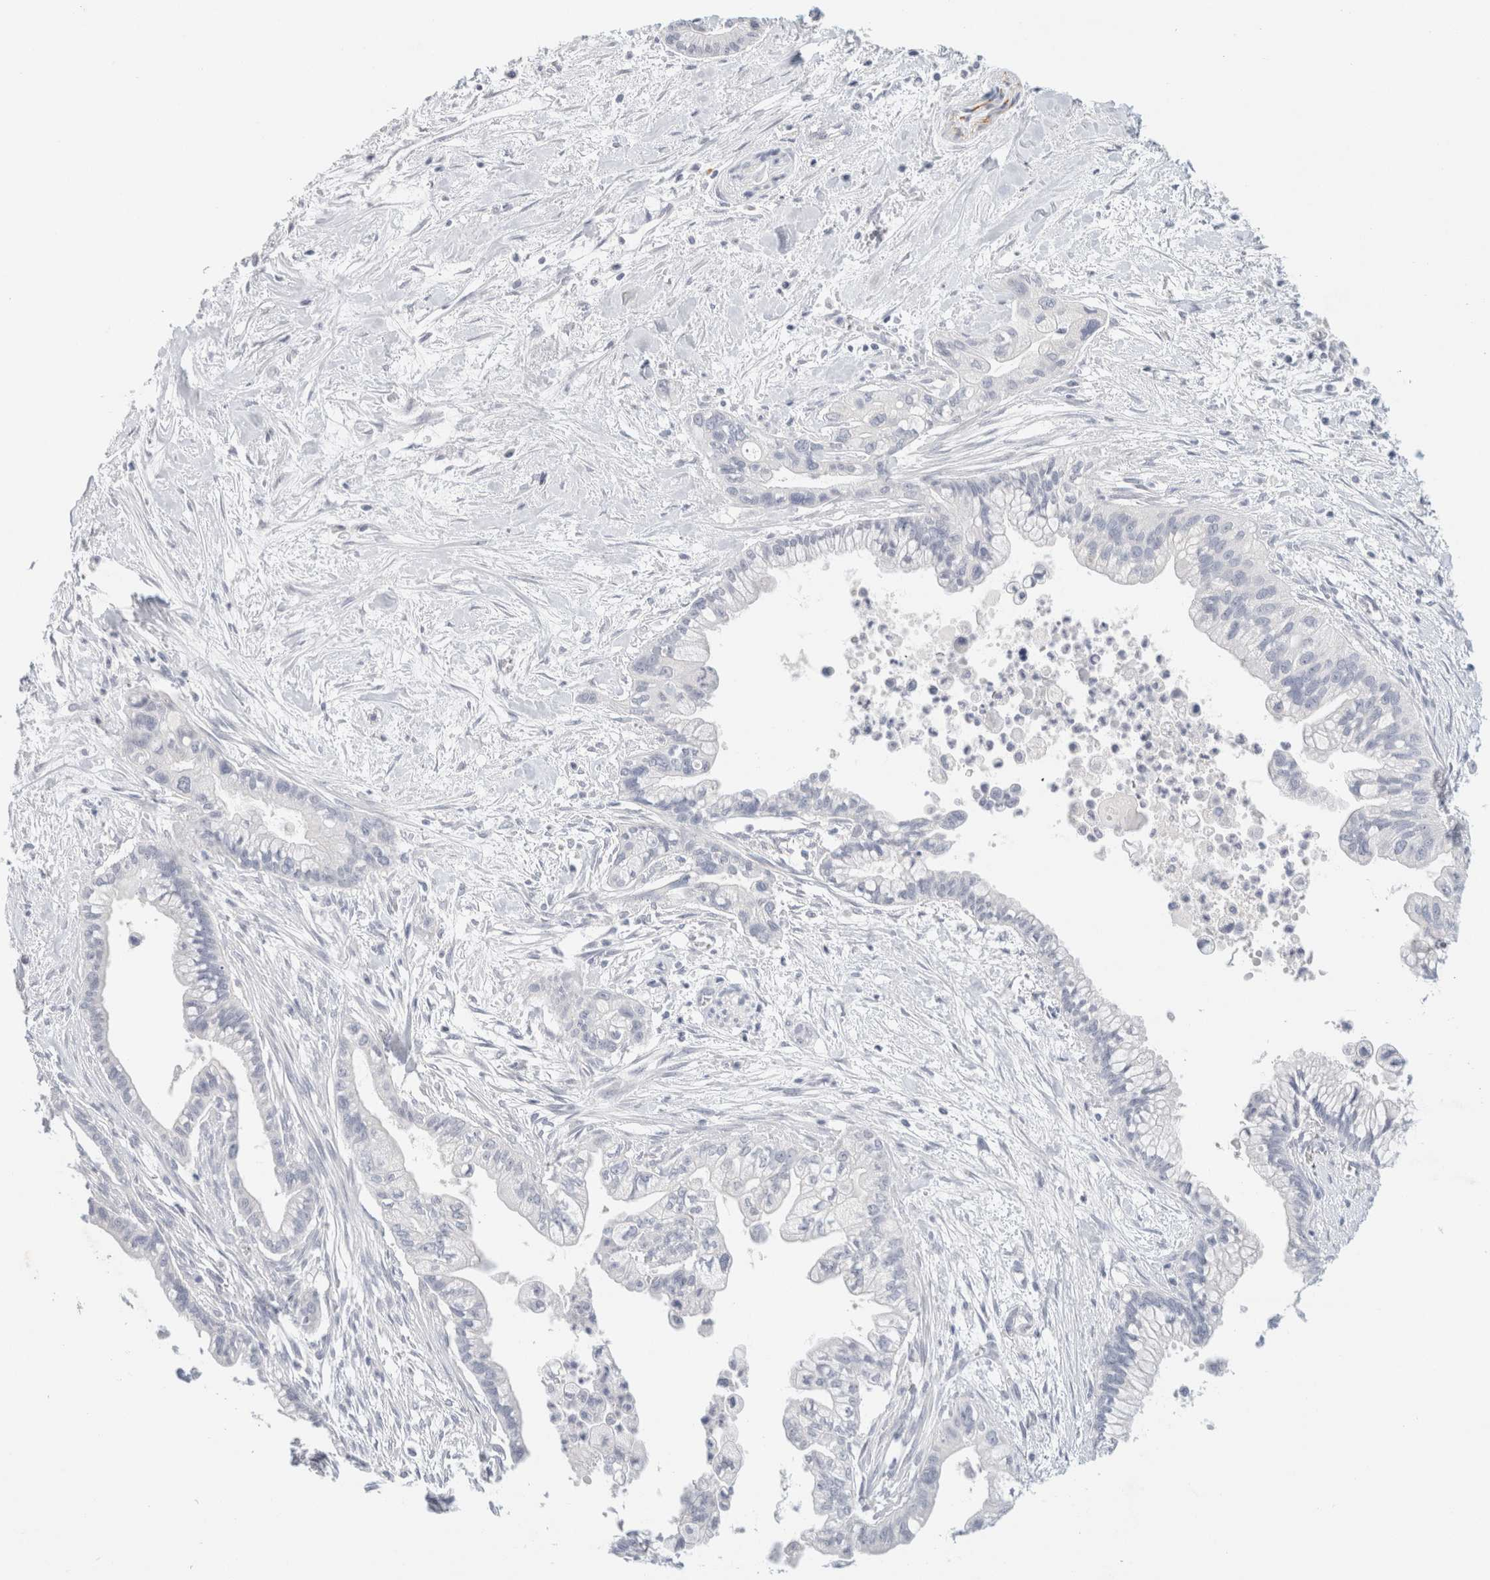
{"staining": {"intensity": "negative", "quantity": "none", "location": "none"}, "tissue": "pancreatic cancer", "cell_type": "Tumor cells", "image_type": "cancer", "snomed": [{"axis": "morphology", "description": "Adenocarcinoma, NOS"}, {"axis": "topography", "description": "Pancreas"}], "caption": "Histopathology image shows no significant protein positivity in tumor cells of pancreatic cancer.", "gene": "NEFM", "patient": {"sex": "male", "age": 70}}